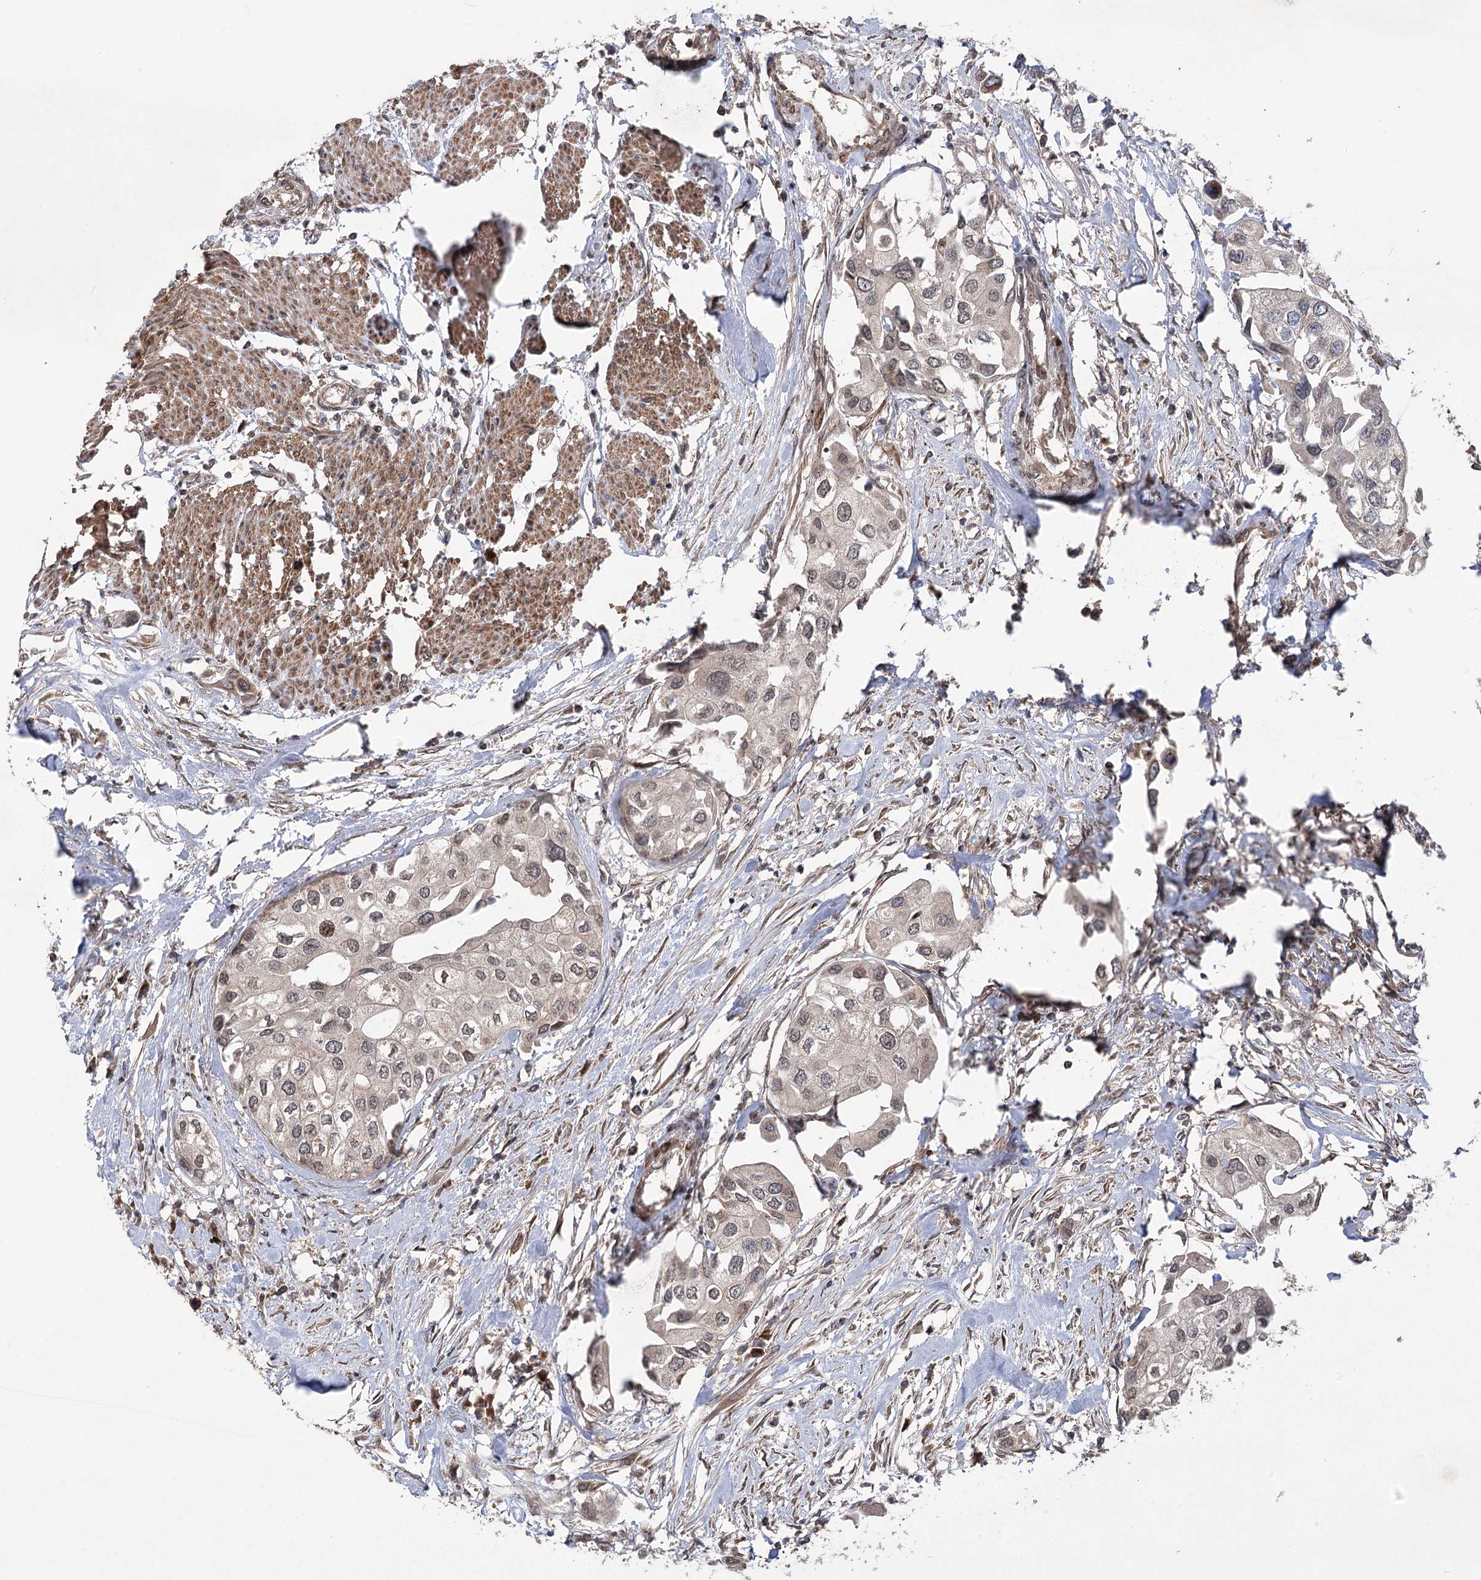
{"staining": {"intensity": "negative", "quantity": "none", "location": "none"}, "tissue": "urothelial cancer", "cell_type": "Tumor cells", "image_type": "cancer", "snomed": [{"axis": "morphology", "description": "Urothelial carcinoma, High grade"}, {"axis": "topography", "description": "Urinary bladder"}], "caption": "Tumor cells are negative for protein expression in human urothelial carcinoma (high-grade). (Stains: DAB (3,3'-diaminobenzidine) immunohistochemistry with hematoxylin counter stain, Microscopy: brightfield microscopy at high magnification).", "gene": "TENM2", "patient": {"sex": "male", "age": 64}}